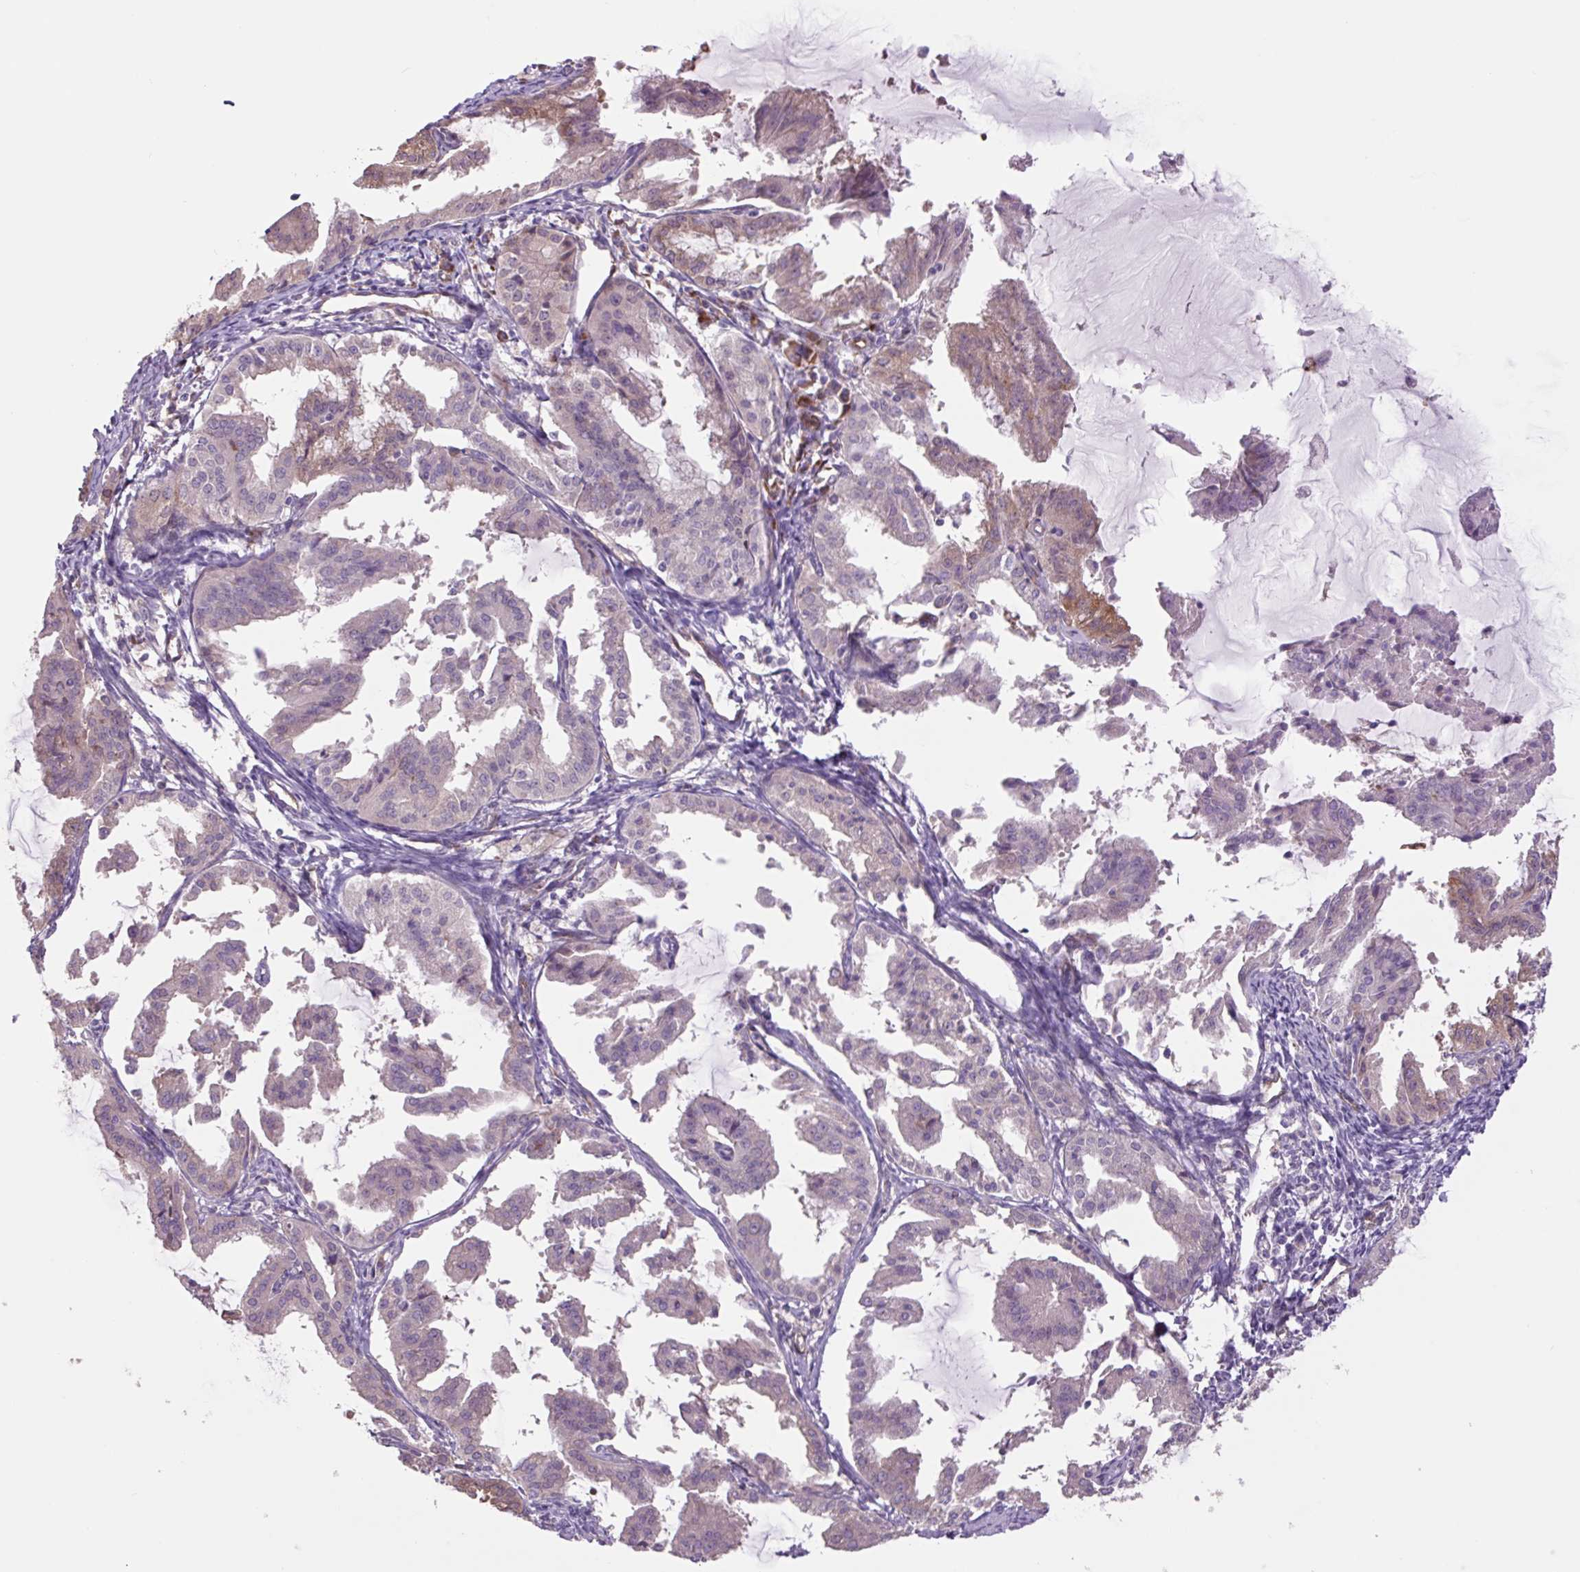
{"staining": {"intensity": "strong", "quantity": "25%-75%", "location": "cytoplasmic/membranous"}, "tissue": "endometrial cancer", "cell_type": "Tumor cells", "image_type": "cancer", "snomed": [{"axis": "morphology", "description": "Adenocarcinoma, NOS"}, {"axis": "topography", "description": "Endometrium"}], "caption": "Immunohistochemistry (IHC) of endometrial cancer demonstrates high levels of strong cytoplasmic/membranous staining in approximately 25%-75% of tumor cells. (DAB IHC with brightfield microscopy, high magnification).", "gene": "PLA2G4A", "patient": {"sex": "female", "age": 70}}